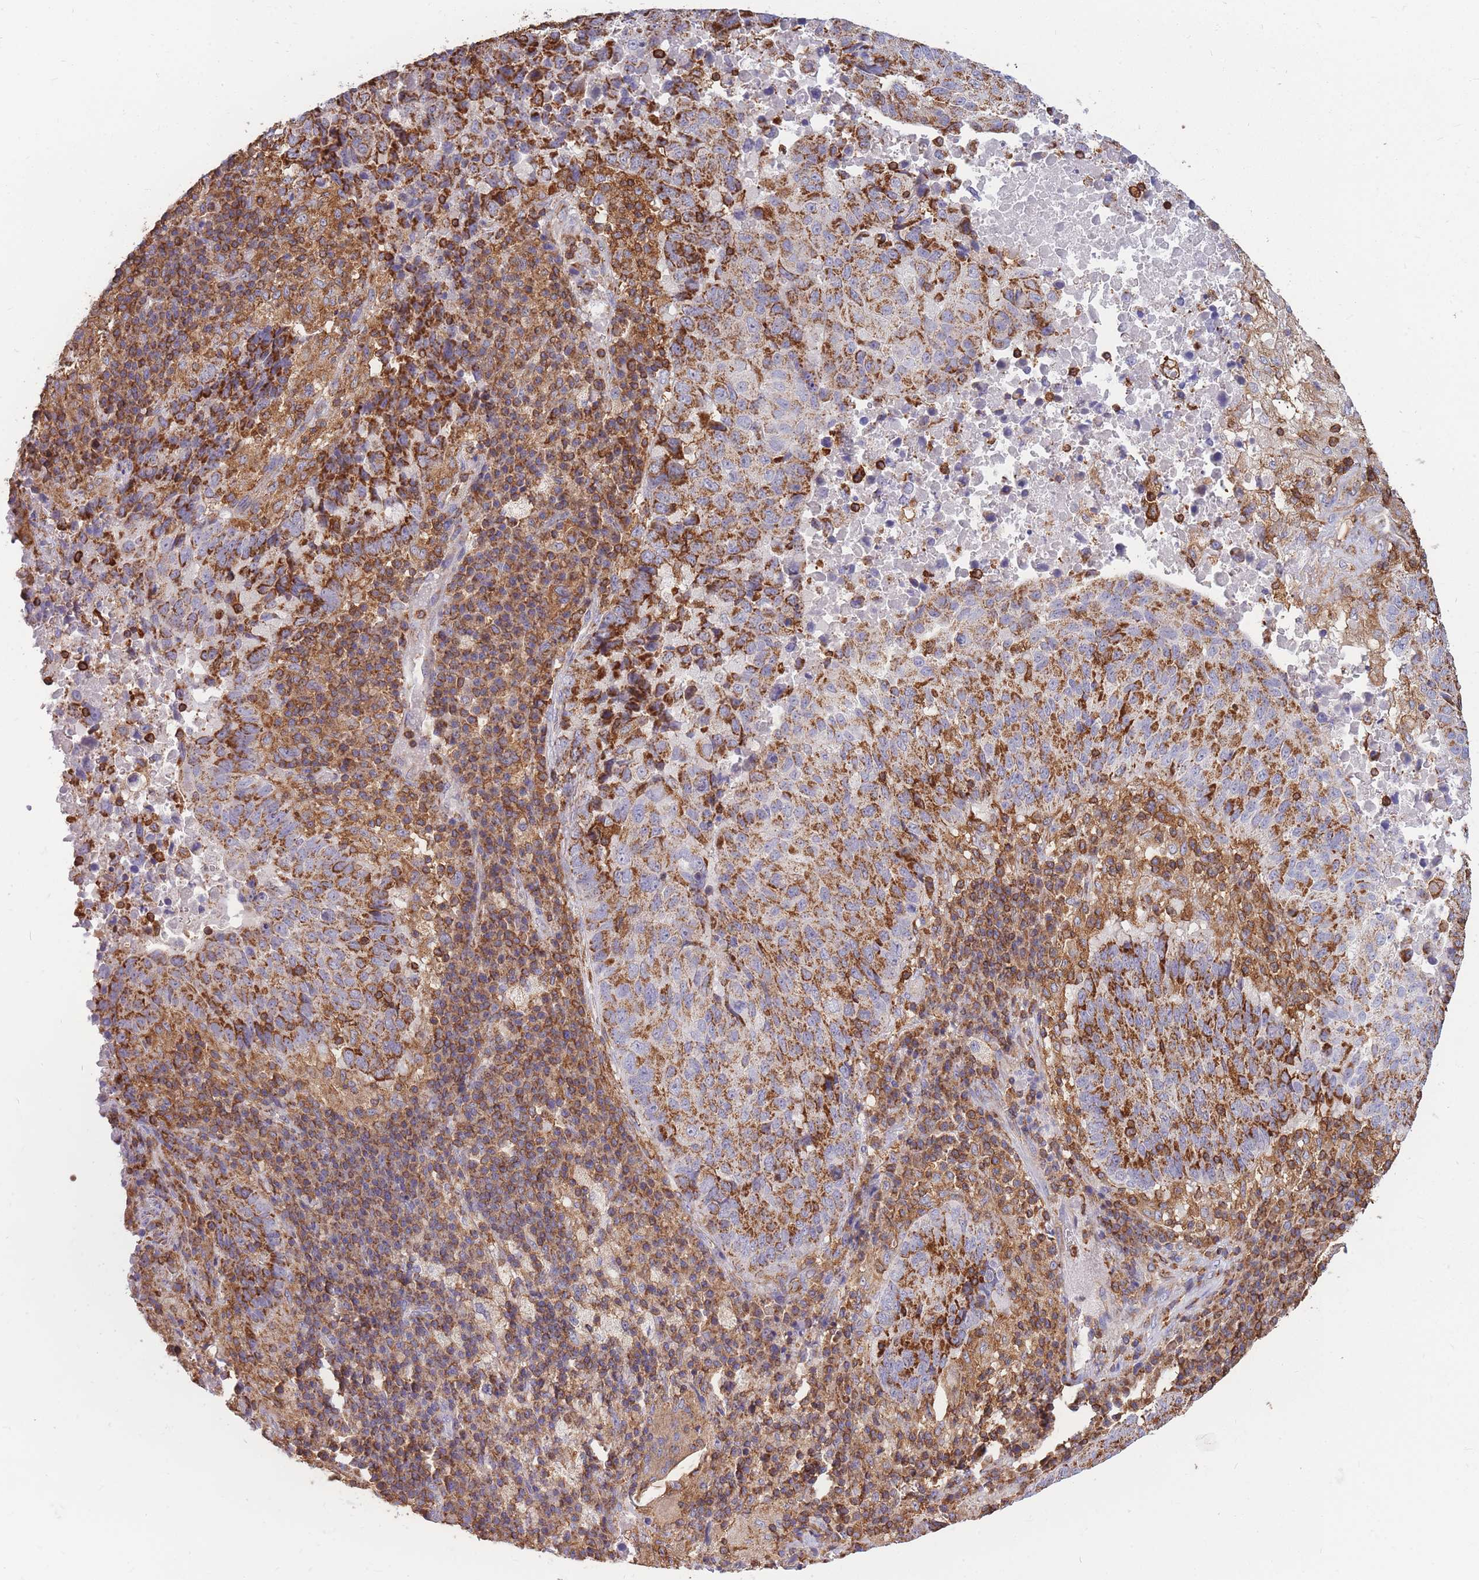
{"staining": {"intensity": "moderate", "quantity": ">75%", "location": "cytoplasmic/membranous"}, "tissue": "lung cancer", "cell_type": "Tumor cells", "image_type": "cancer", "snomed": [{"axis": "morphology", "description": "Squamous cell carcinoma, NOS"}, {"axis": "topography", "description": "Lung"}], "caption": "A micrograph of human lung cancer (squamous cell carcinoma) stained for a protein shows moderate cytoplasmic/membranous brown staining in tumor cells.", "gene": "MRPL54", "patient": {"sex": "male", "age": 73}}